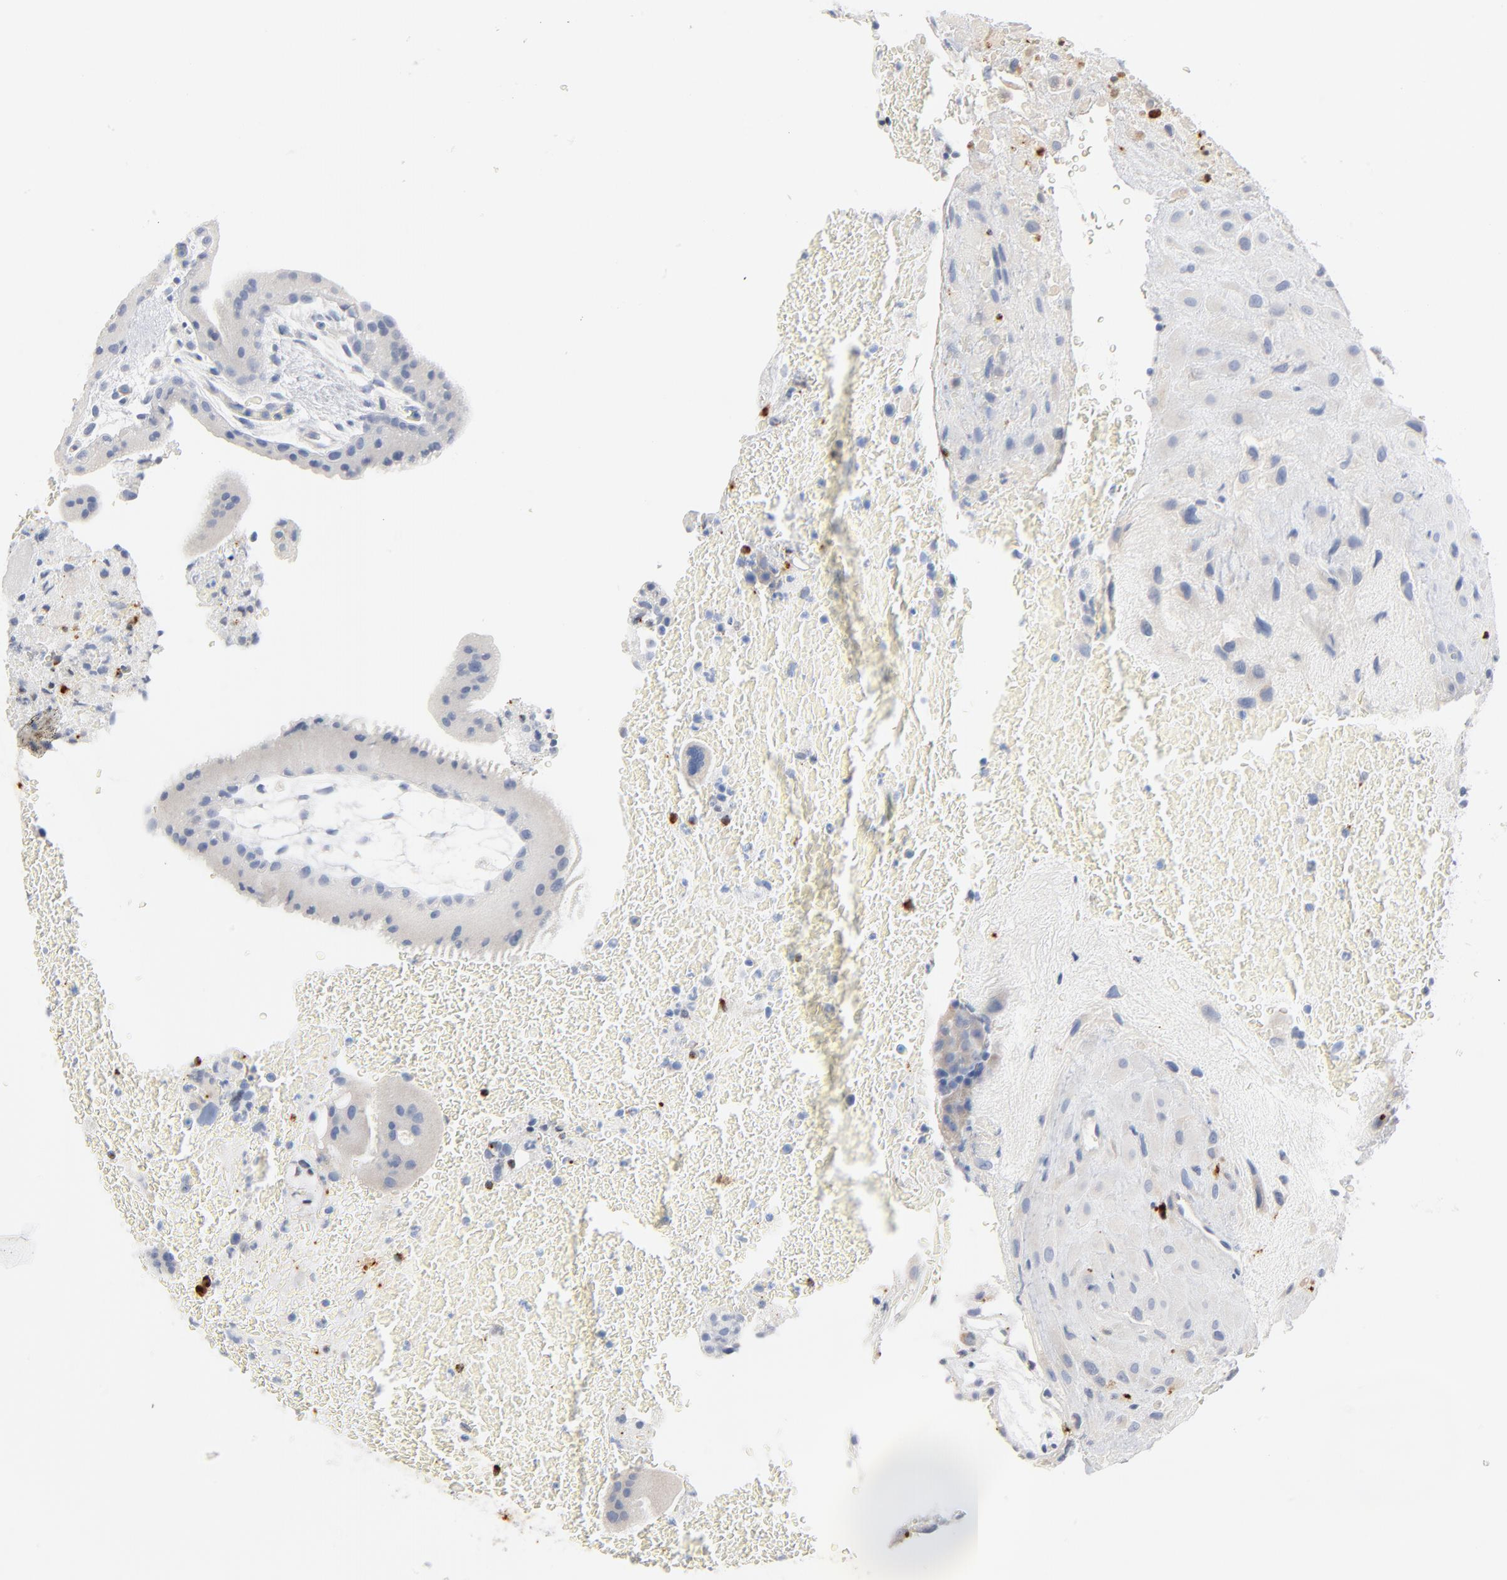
{"staining": {"intensity": "weak", "quantity": ">75%", "location": "cytoplasmic/membranous"}, "tissue": "placenta", "cell_type": "Decidual cells", "image_type": "normal", "snomed": [{"axis": "morphology", "description": "Normal tissue, NOS"}, {"axis": "topography", "description": "Placenta"}], "caption": "Immunohistochemistry (DAB) staining of benign human placenta exhibits weak cytoplasmic/membranous protein expression in about >75% of decidual cells.", "gene": "GZMB", "patient": {"sex": "female", "age": 19}}